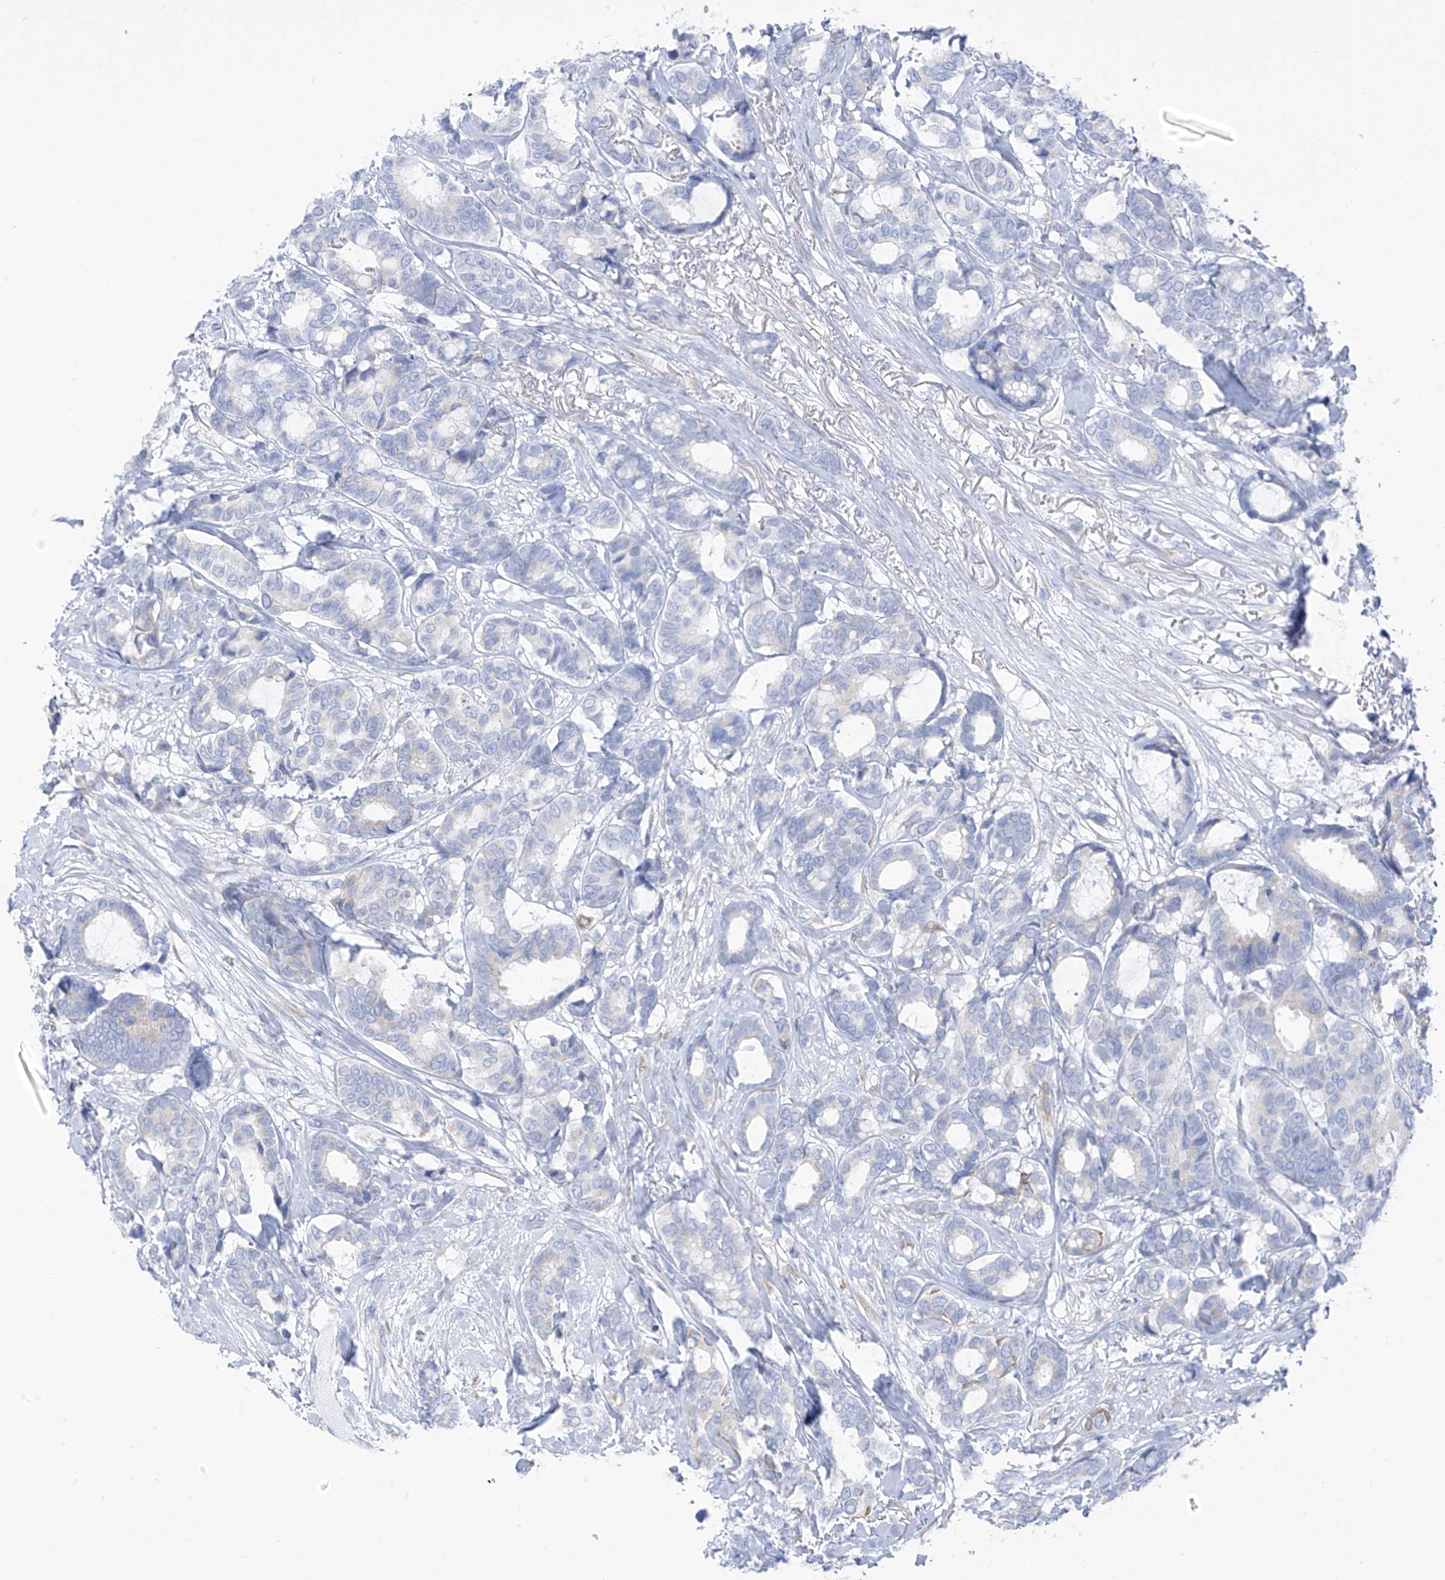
{"staining": {"intensity": "negative", "quantity": "none", "location": "none"}, "tissue": "breast cancer", "cell_type": "Tumor cells", "image_type": "cancer", "snomed": [{"axis": "morphology", "description": "Duct carcinoma"}, {"axis": "topography", "description": "Breast"}], "caption": "Breast cancer stained for a protein using immunohistochemistry displays no staining tumor cells.", "gene": "RCN2", "patient": {"sex": "female", "age": 87}}